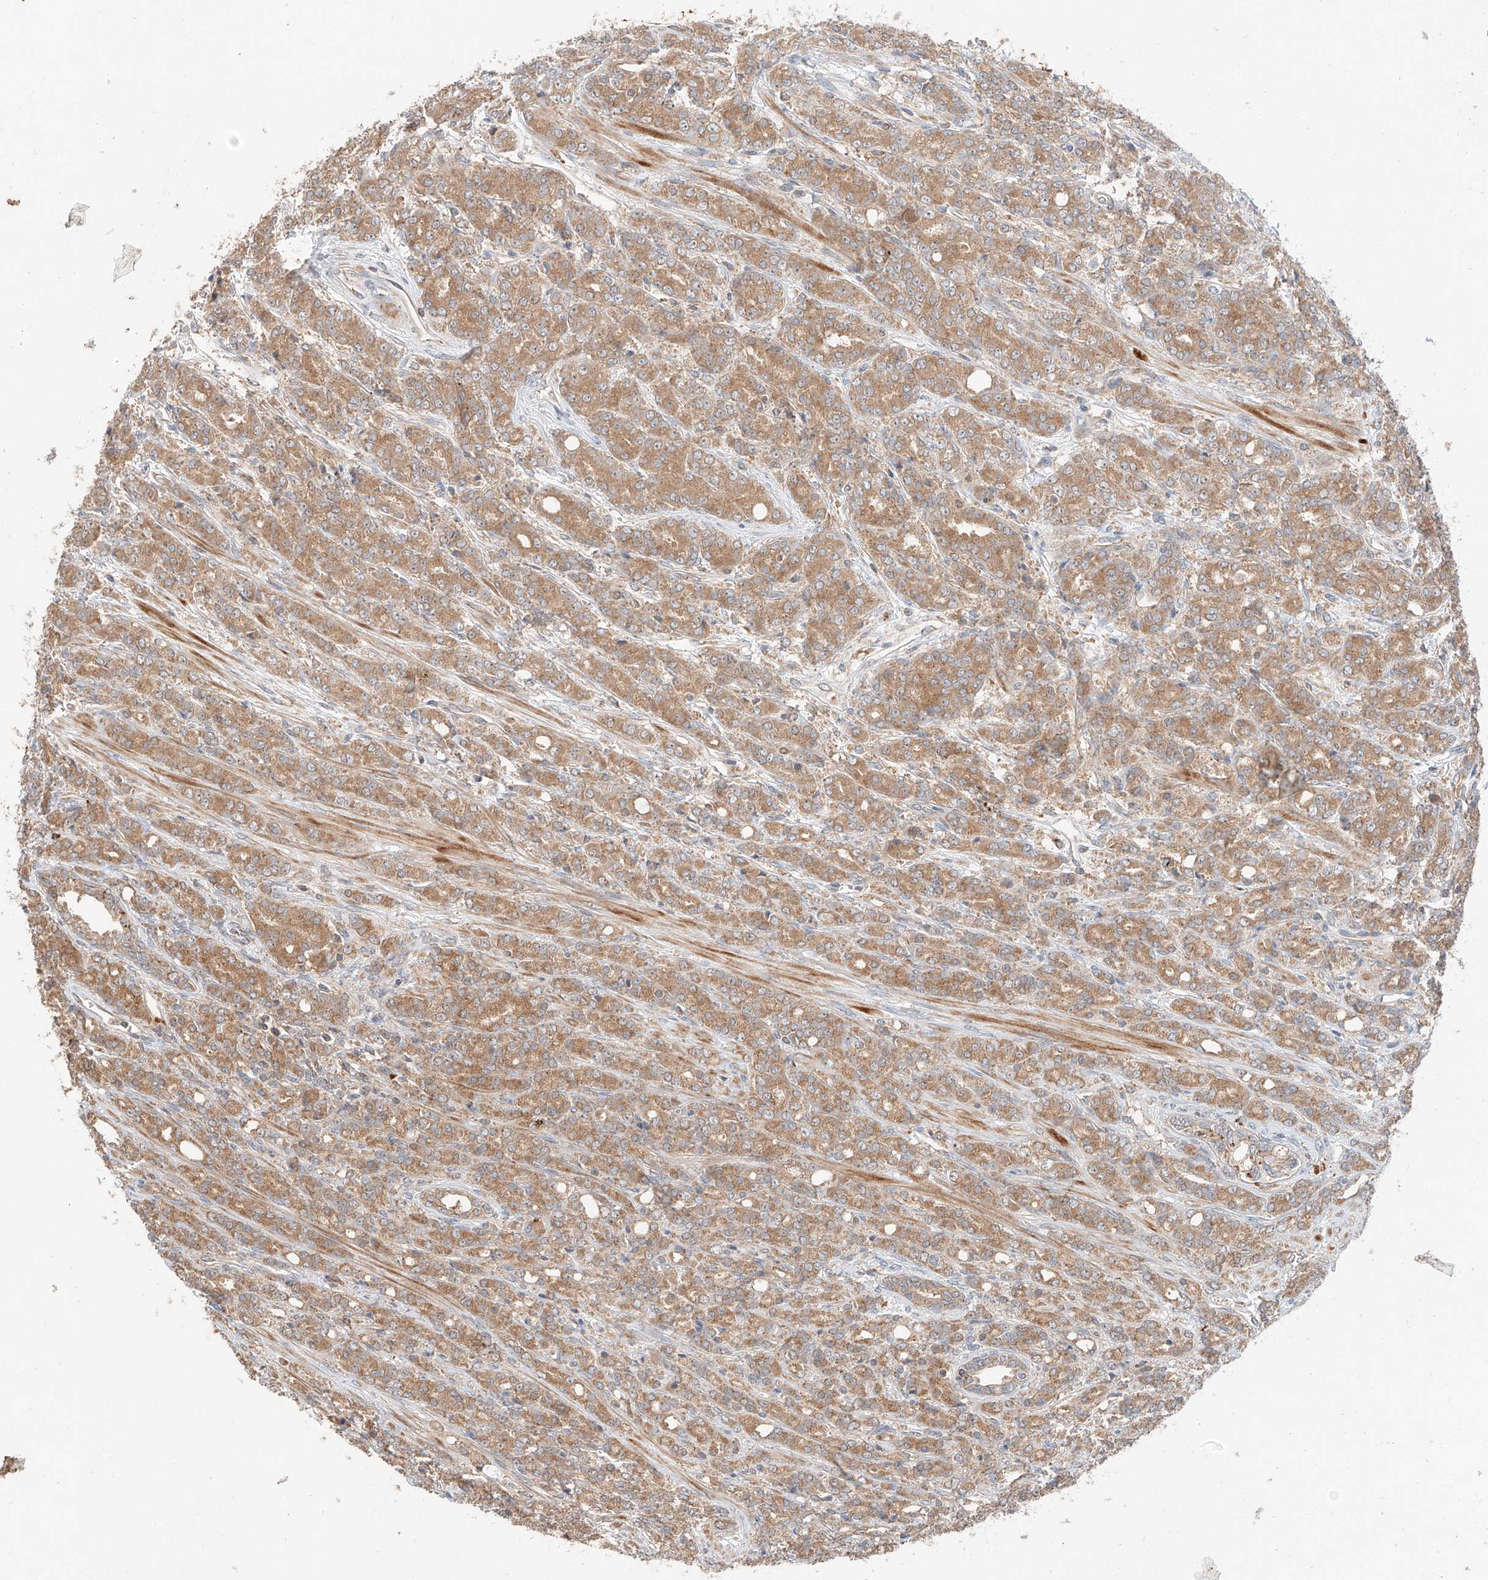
{"staining": {"intensity": "moderate", "quantity": ">75%", "location": "cytoplasmic/membranous"}, "tissue": "prostate cancer", "cell_type": "Tumor cells", "image_type": "cancer", "snomed": [{"axis": "morphology", "description": "Adenocarcinoma, High grade"}, {"axis": "topography", "description": "Prostate"}], "caption": "Protein staining reveals moderate cytoplasmic/membranous expression in about >75% of tumor cells in high-grade adenocarcinoma (prostate).", "gene": "XPNPEP1", "patient": {"sex": "male", "age": 62}}